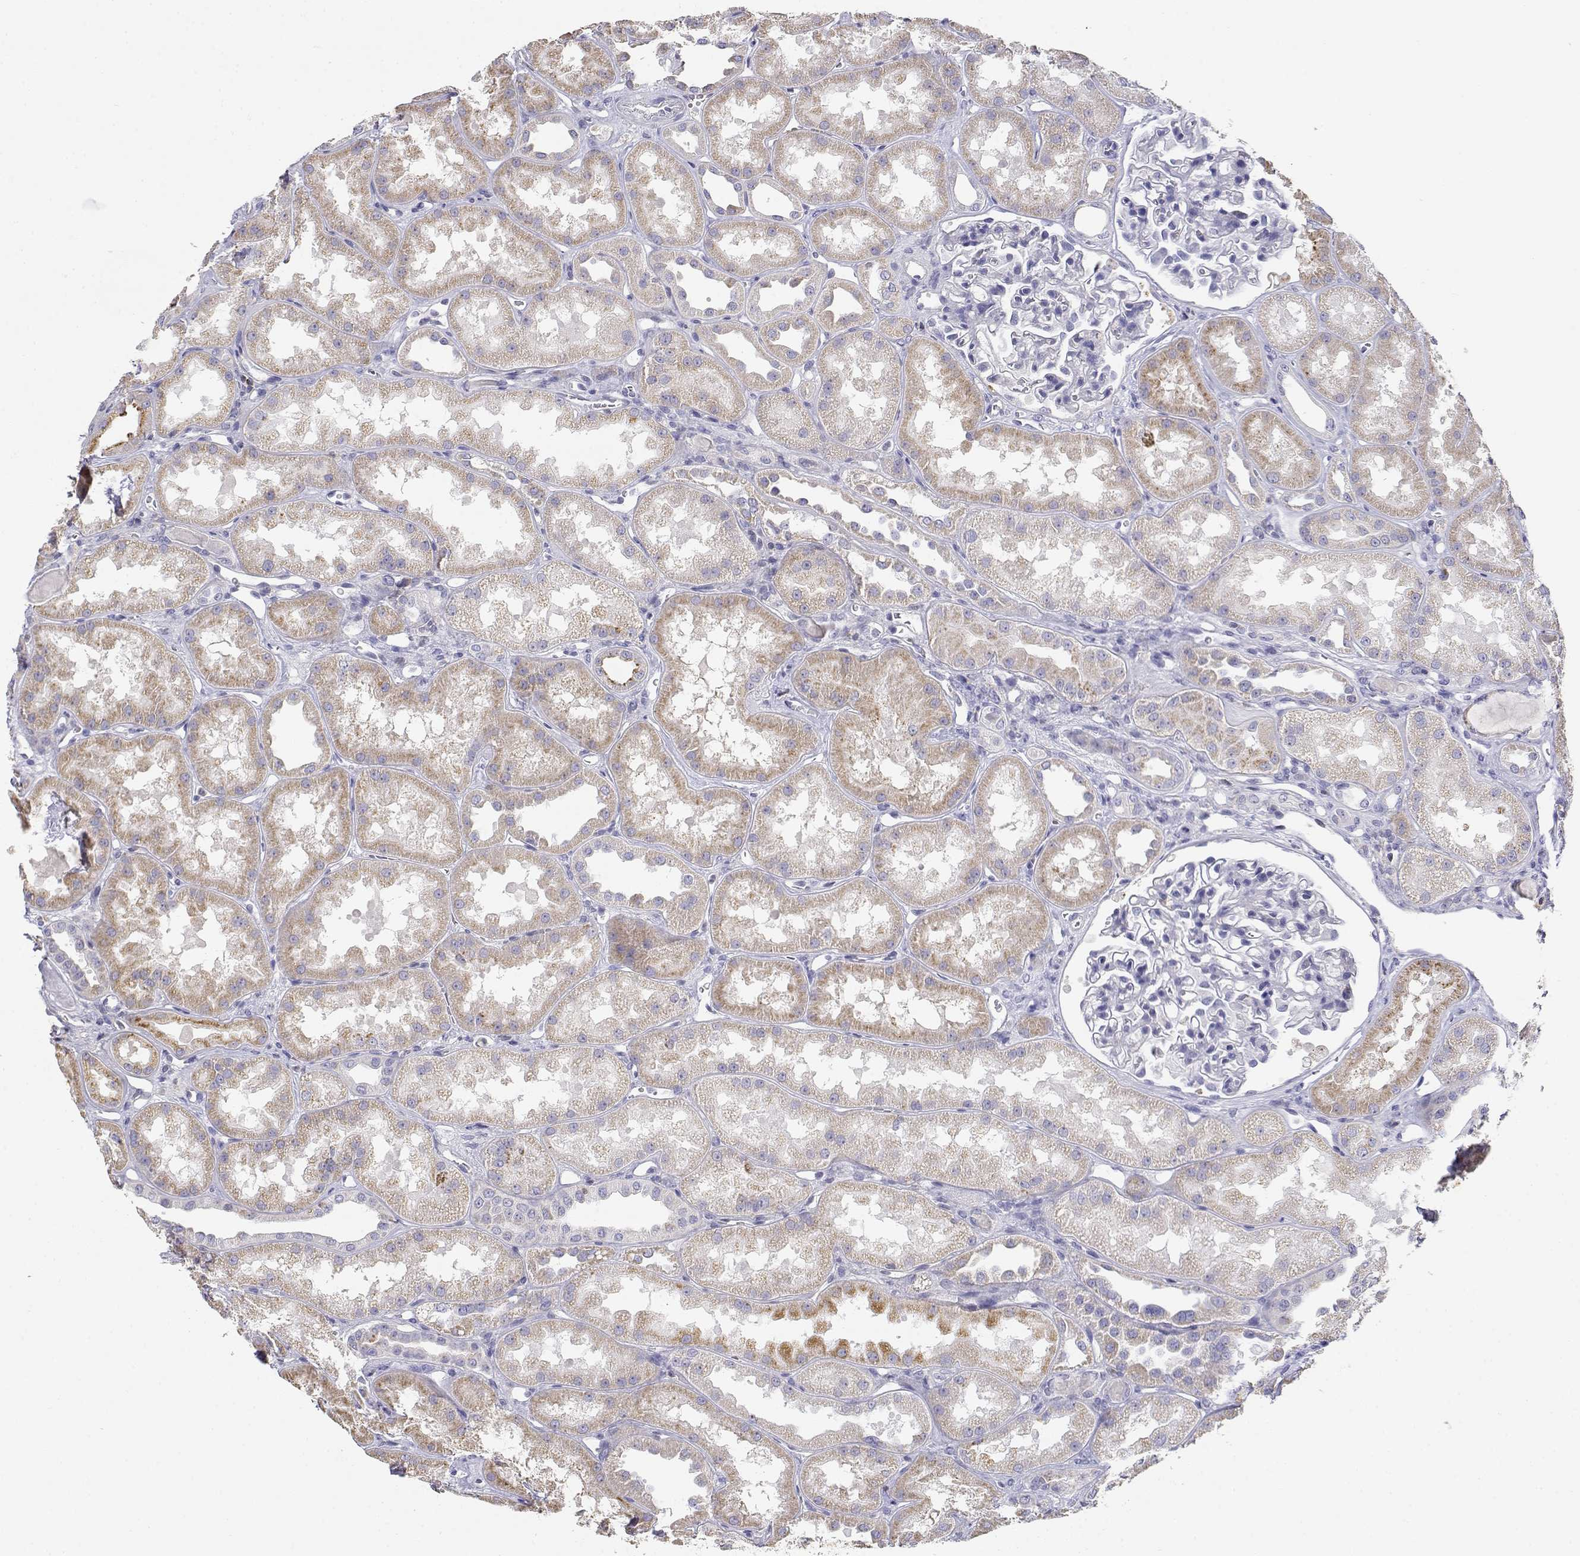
{"staining": {"intensity": "negative", "quantity": "none", "location": "none"}, "tissue": "kidney", "cell_type": "Cells in glomeruli", "image_type": "normal", "snomed": [{"axis": "morphology", "description": "Normal tissue, NOS"}, {"axis": "topography", "description": "Kidney"}], "caption": "Benign kidney was stained to show a protein in brown. There is no significant staining in cells in glomeruli. The staining is performed using DAB brown chromogen with nuclei counter-stained in using hematoxylin.", "gene": "ADA", "patient": {"sex": "male", "age": 61}}